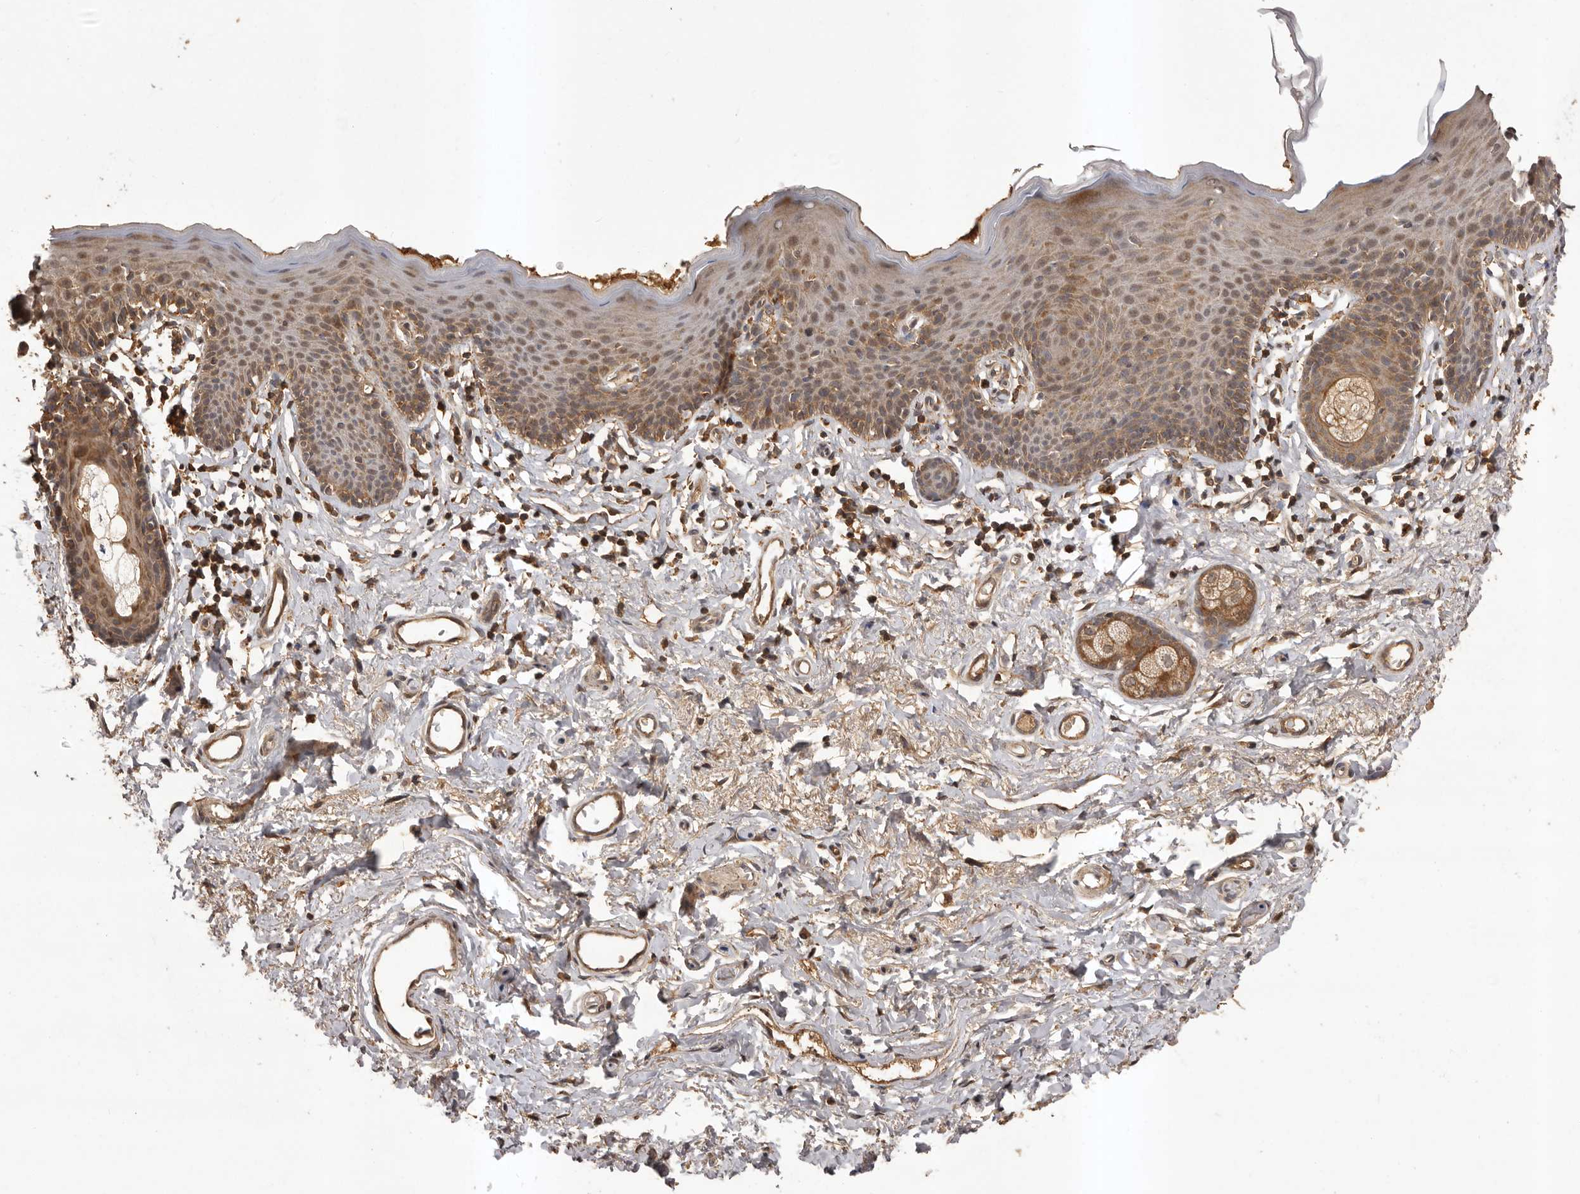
{"staining": {"intensity": "moderate", "quantity": ">75%", "location": "cytoplasmic/membranous"}, "tissue": "skin", "cell_type": "Epidermal cells", "image_type": "normal", "snomed": [{"axis": "morphology", "description": "Normal tissue, NOS"}, {"axis": "topography", "description": "Vulva"}], "caption": "About >75% of epidermal cells in unremarkable human skin exhibit moderate cytoplasmic/membranous protein expression as visualized by brown immunohistochemical staining.", "gene": "SLC22A3", "patient": {"sex": "female", "age": 66}}